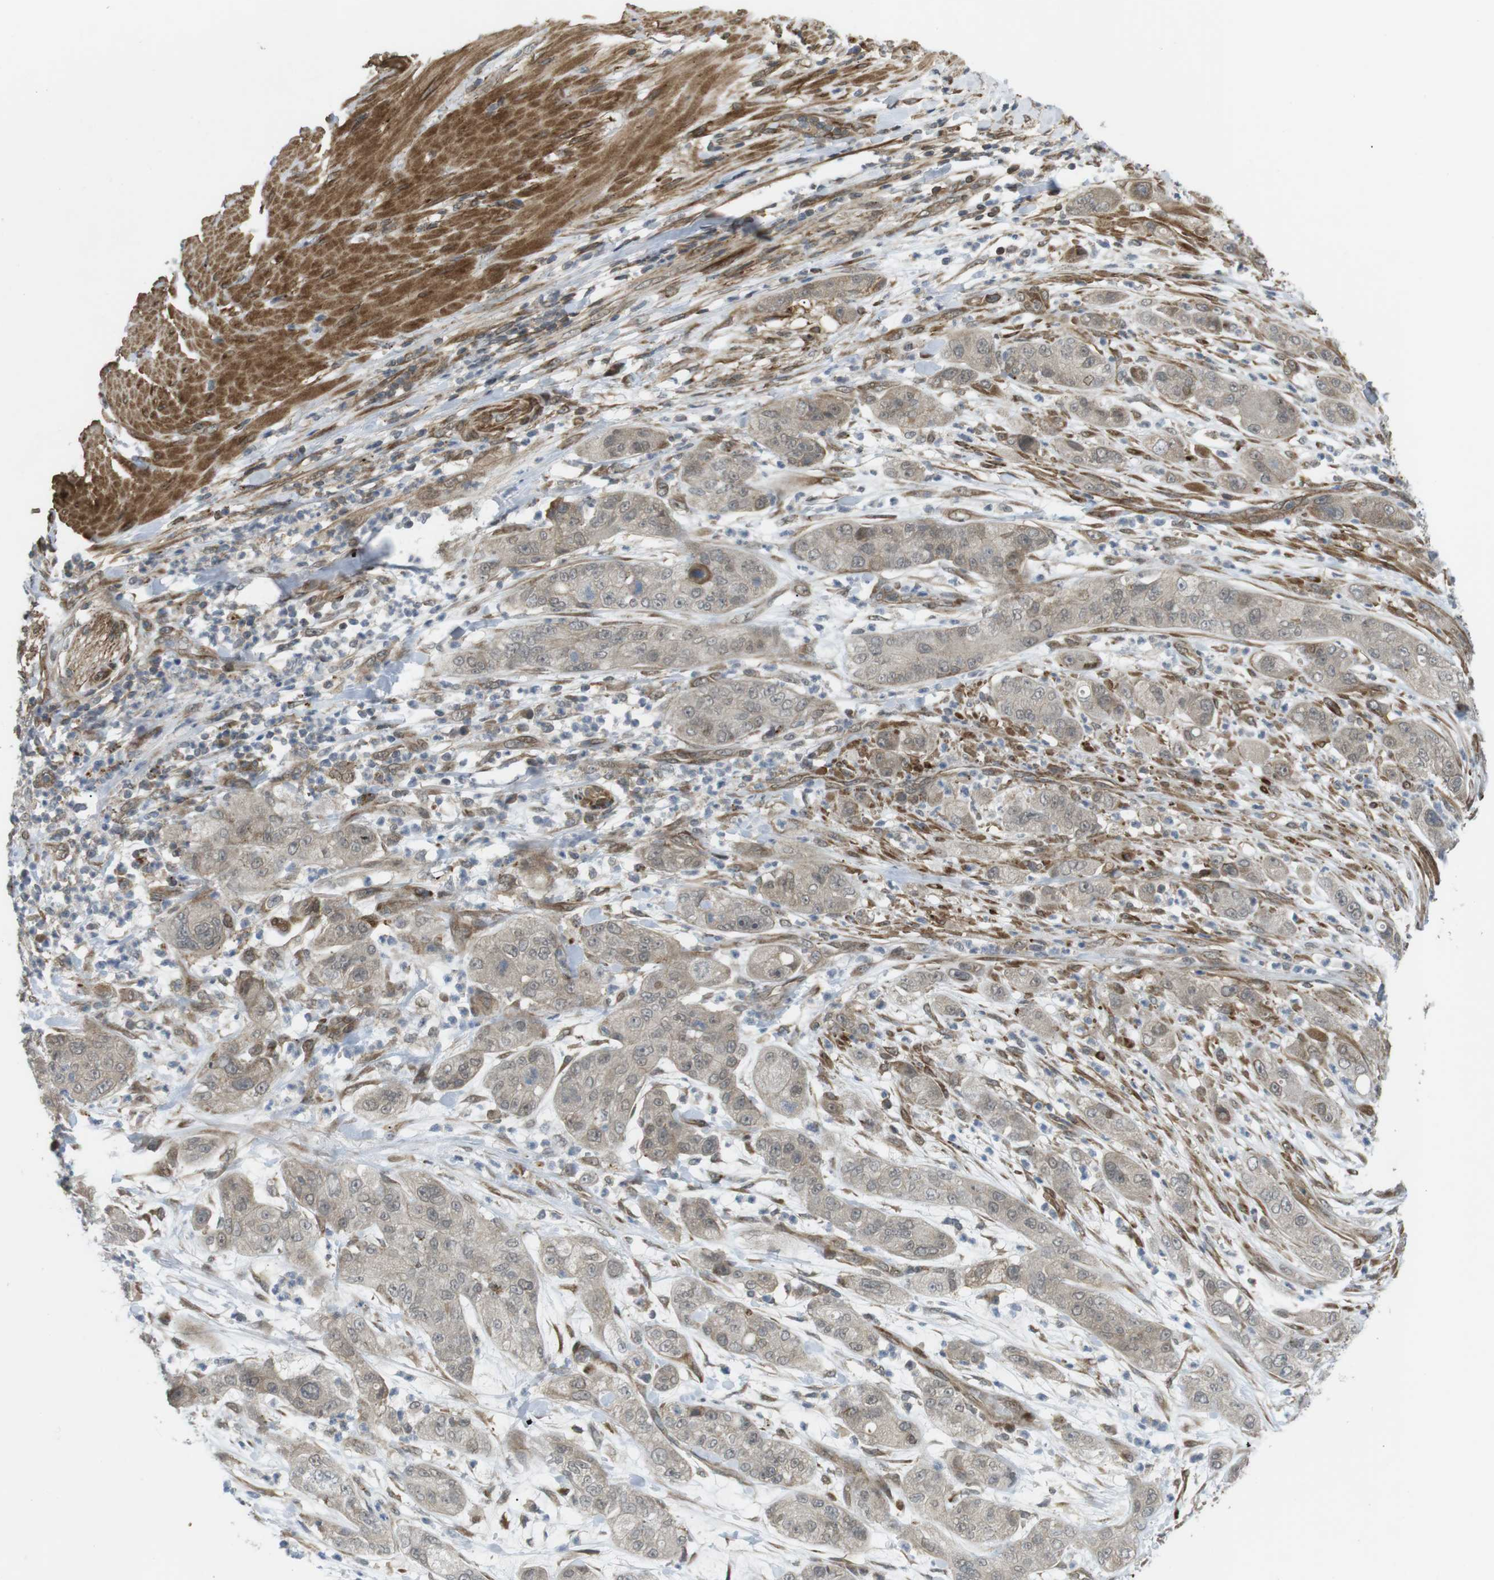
{"staining": {"intensity": "weak", "quantity": ">75%", "location": "cytoplasmic/membranous"}, "tissue": "pancreatic cancer", "cell_type": "Tumor cells", "image_type": "cancer", "snomed": [{"axis": "morphology", "description": "Adenocarcinoma, NOS"}, {"axis": "topography", "description": "Pancreas"}], "caption": "Brown immunohistochemical staining in pancreatic adenocarcinoma demonstrates weak cytoplasmic/membranous staining in approximately >75% of tumor cells.", "gene": "KANK2", "patient": {"sex": "female", "age": 78}}